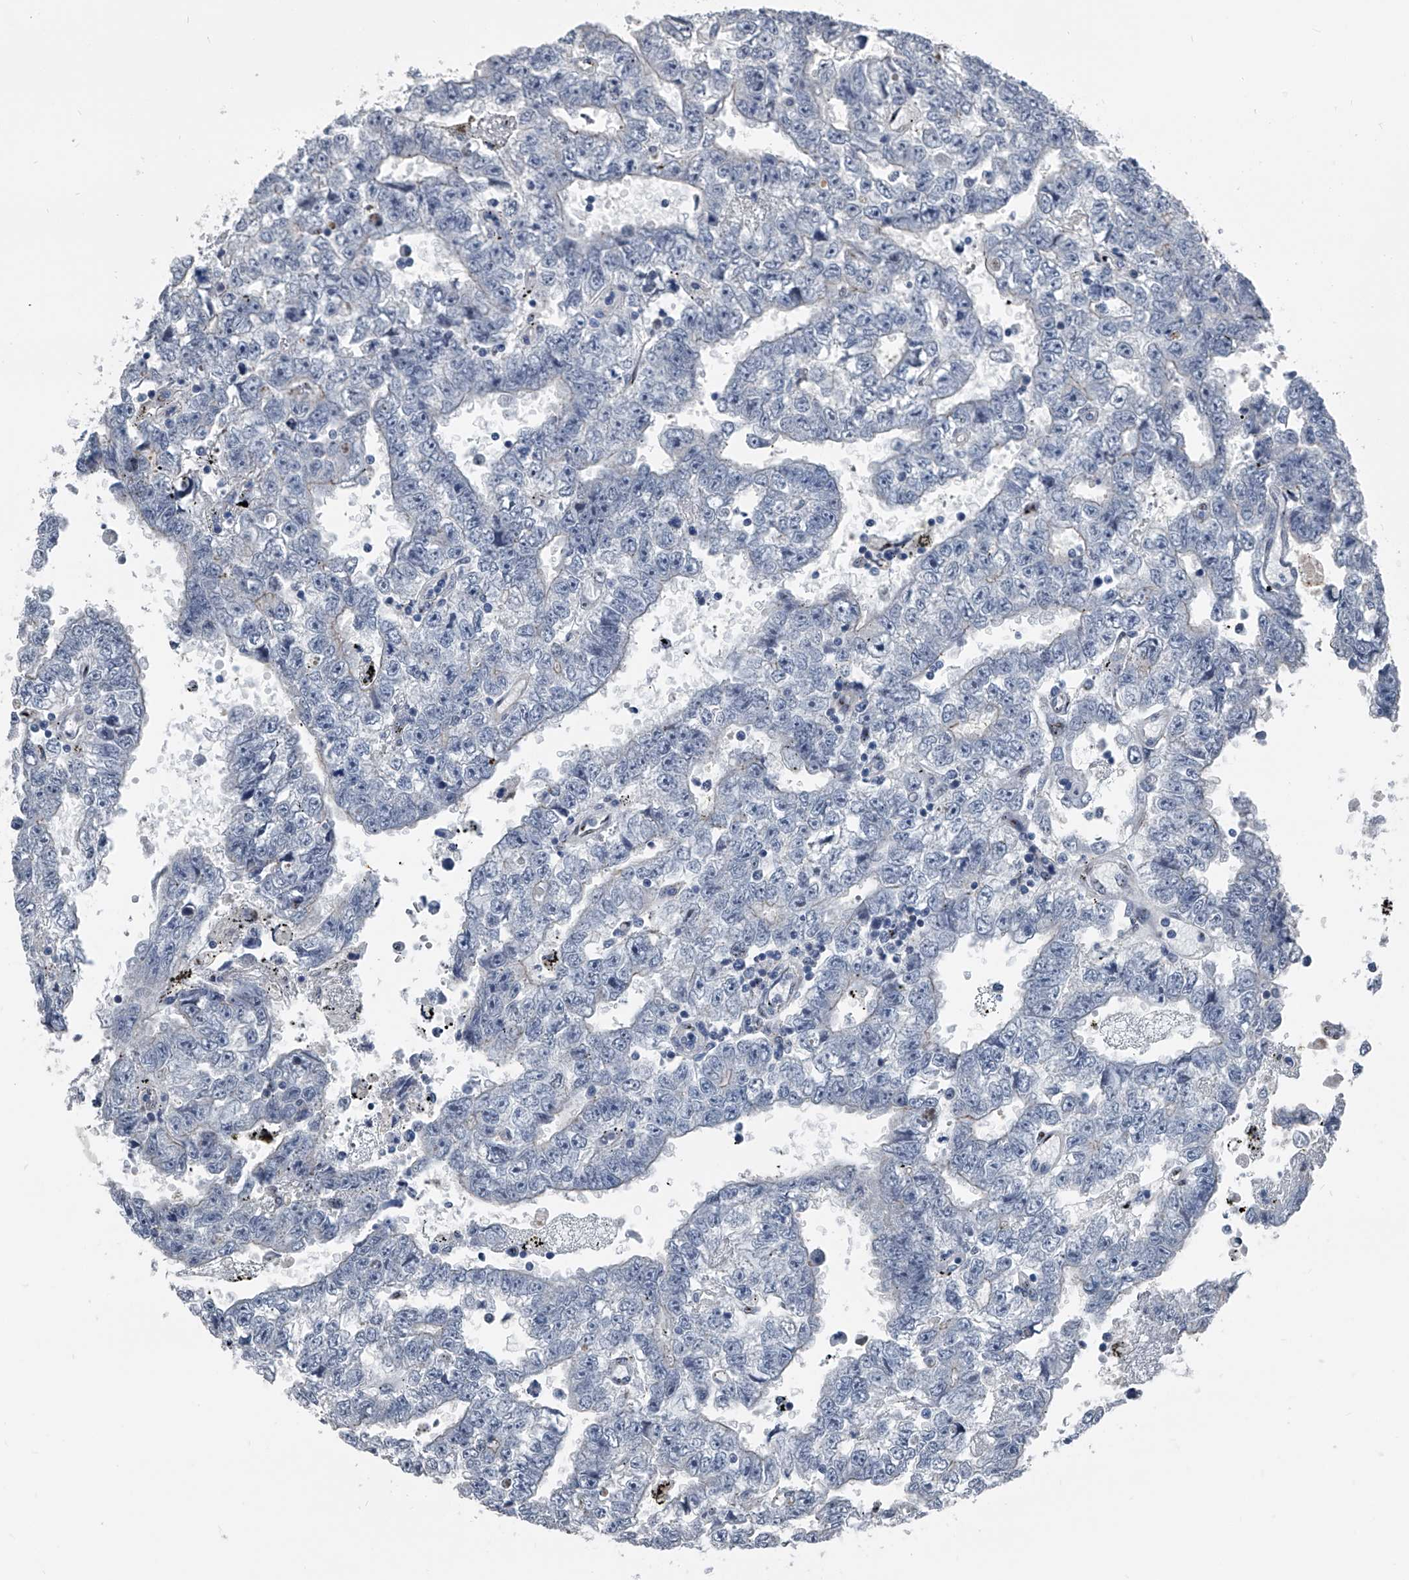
{"staining": {"intensity": "negative", "quantity": "none", "location": "none"}, "tissue": "testis cancer", "cell_type": "Tumor cells", "image_type": "cancer", "snomed": [{"axis": "morphology", "description": "Carcinoma, Embryonal, NOS"}, {"axis": "topography", "description": "Testis"}], "caption": "Immunohistochemistry photomicrograph of human testis cancer (embryonal carcinoma) stained for a protein (brown), which shows no expression in tumor cells.", "gene": "MEN1", "patient": {"sex": "male", "age": 25}}